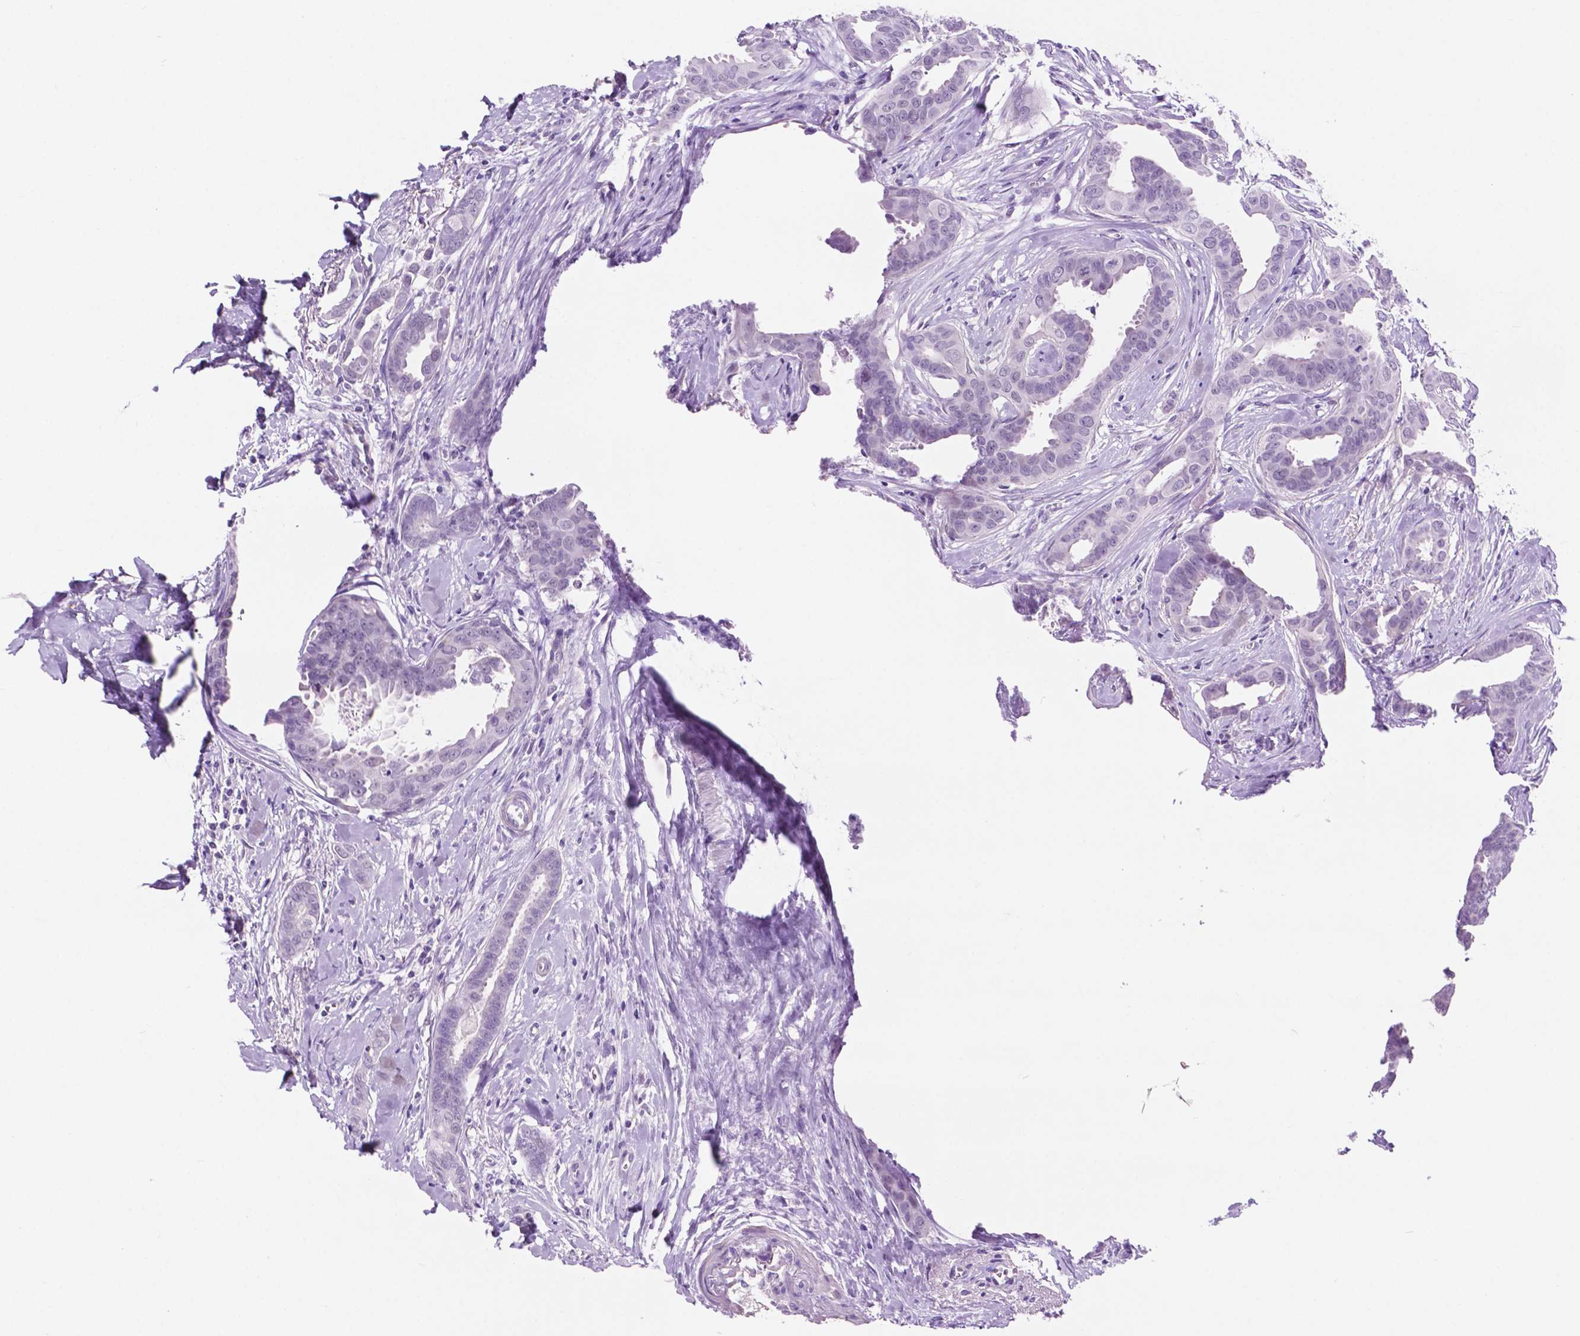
{"staining": {"intensity": "negative", "quantity": "none", "location": "none"}, "tissue": "breast cancer", "cell_type": "Tumor cells", "image_type": "cancer", "snomed": [{"axis": "morphology", "description": "Duct carcinoma"}, {"axis": "topography", "description": "Breast"}], "caption": "This is a image of immunohistochemistry (IHC) staining of breast cancer (invasive ductal carcinoma), which shows no expression in tumor cells.", "gene": "ACY3", "patient": {"sex": "female", "age": 45}}